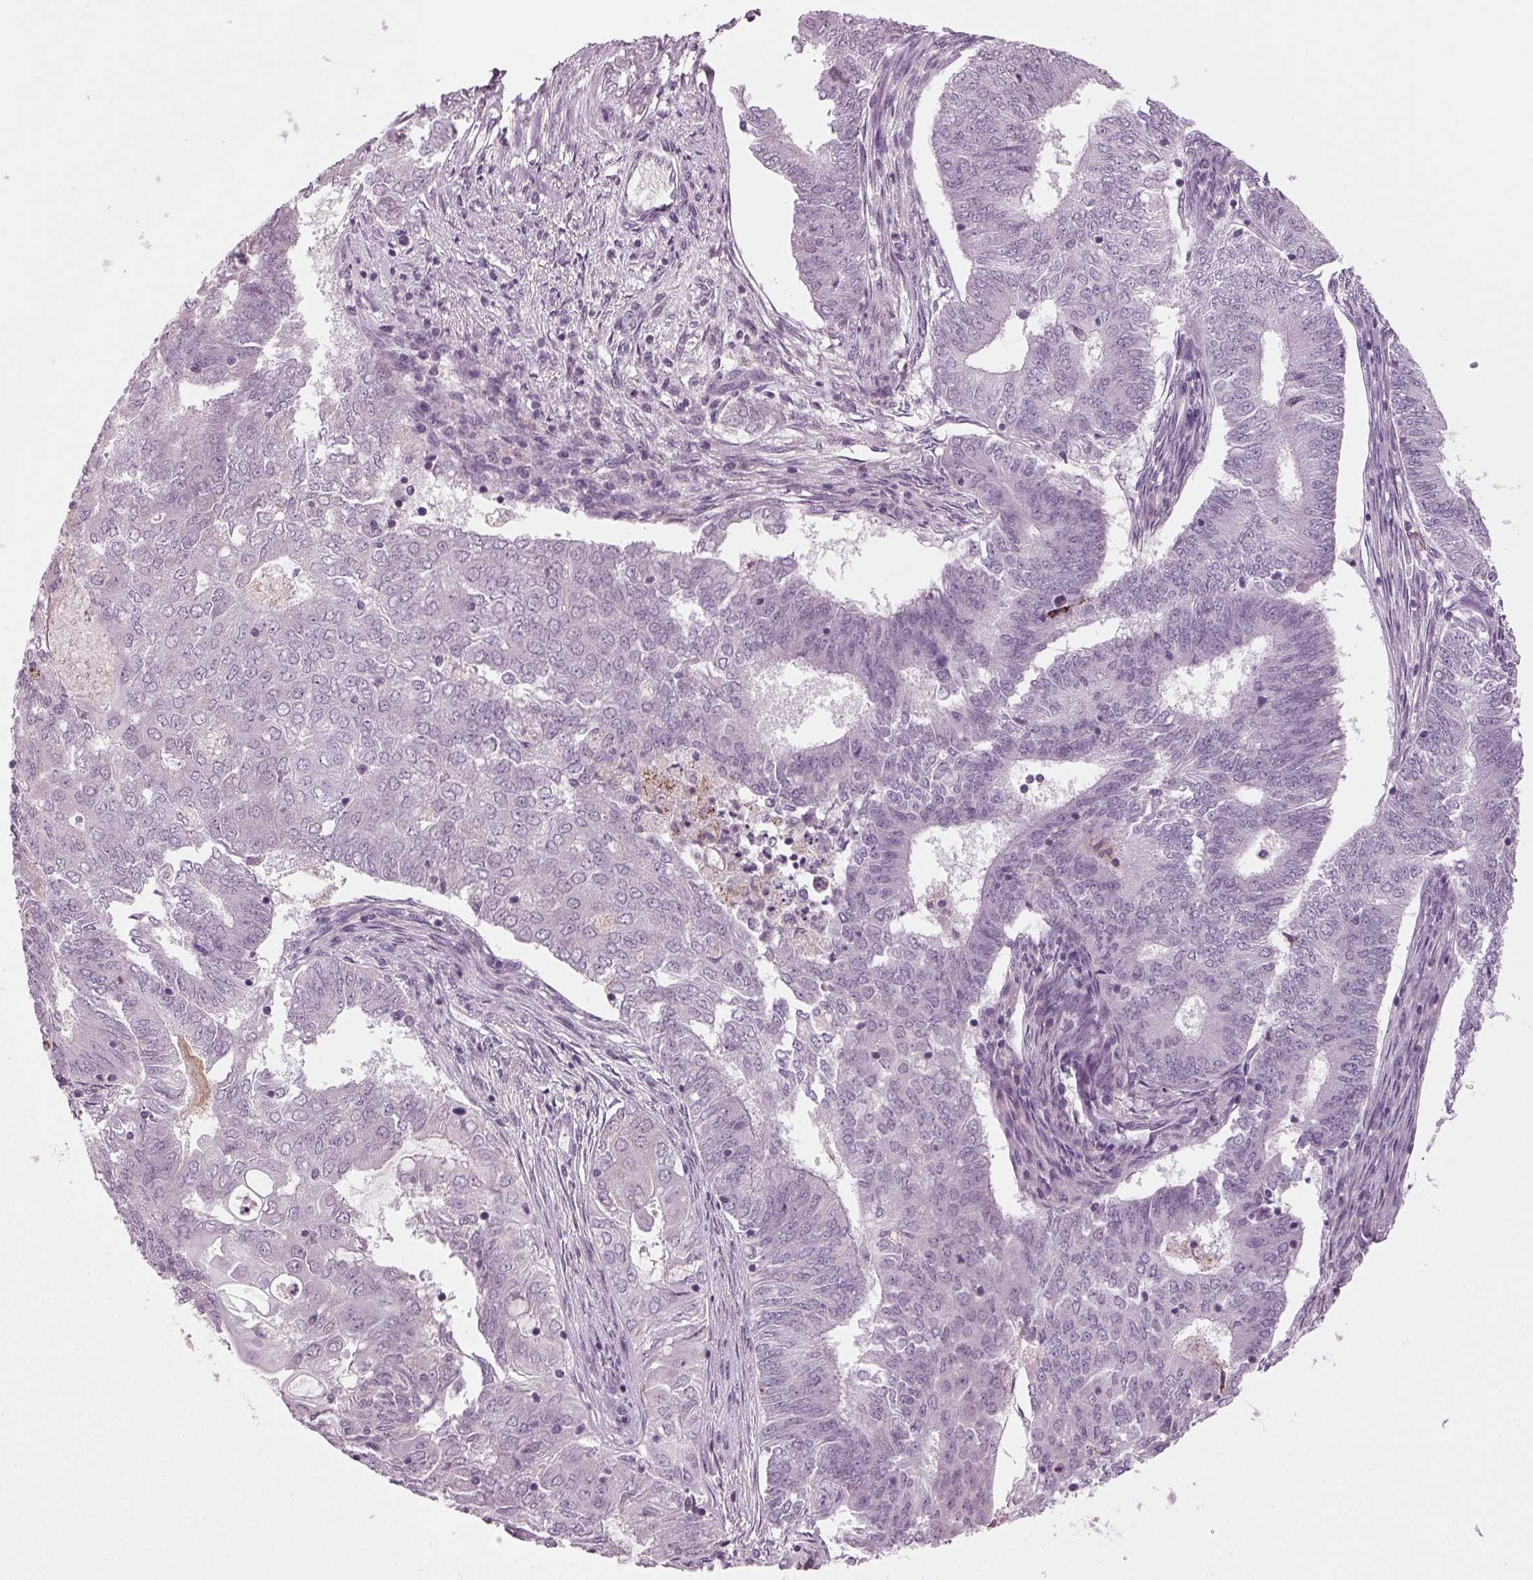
{"staining": {"intensity": "negative", "quantity": "none", "location": "none"}, "tissue": "endometrial cancer", "cell_type": "Tumor cells", "image_type": "cancer", "snomed": [{"axis": "morphology", "description": "Adenocarcinoma, NOS"}, {"axis": "topography", "description": "Endometrium"}], "caption": "A histopathology image of human adenocarcinoma (endometrial) is negative for staining in tumor cells.", "gene": "DNAH12", "patient": {"sex": "female", "age": 62}}